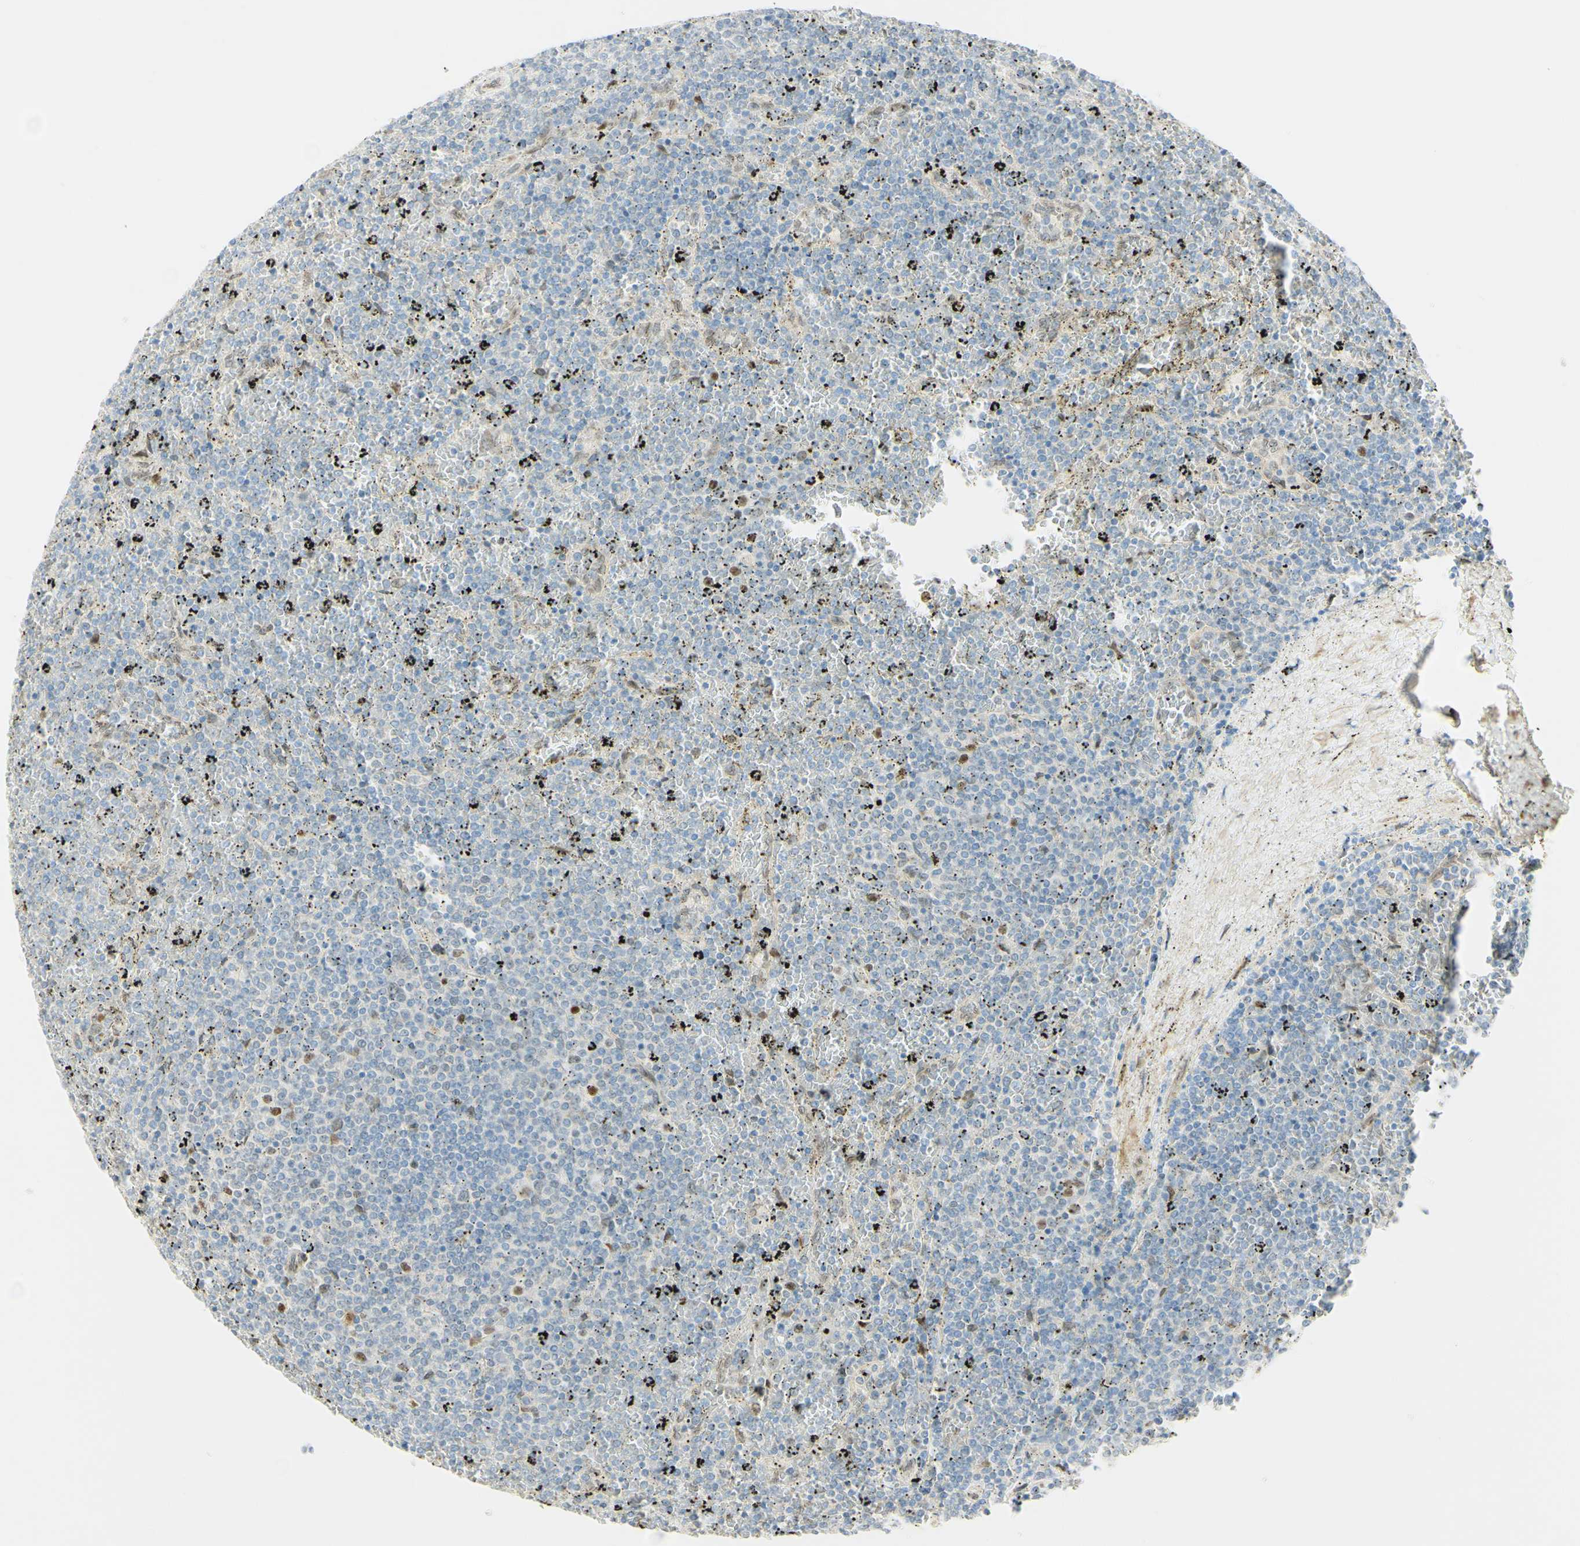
{"staining": {"intensity": "moderate", "quantity": "<25%", "location": "nuclear"}, "tissue": "lymphoma", "cell_type": "Tumor cells", "image_type": "cancer", "snomed": [{"axis": "morphology", "description": "Malignant lymphoma, non-Hodgkin's type, Low grade"}, {"axis": "topography", "description": "Spleen"}], "caption": "Protein expression by immunohistochemistry (IHC) shows moderate nuclear staining in approximately <25% of tumor cells in low-grade malignant lymphoma, non-Hodgkin's type. The protein is stained brown, and the nuclei are stained in blue (DAB IHC with brightfield microscopy, high magnification).", "gene": "E2F1", "patient": {"sex": "female", "age": 77}}